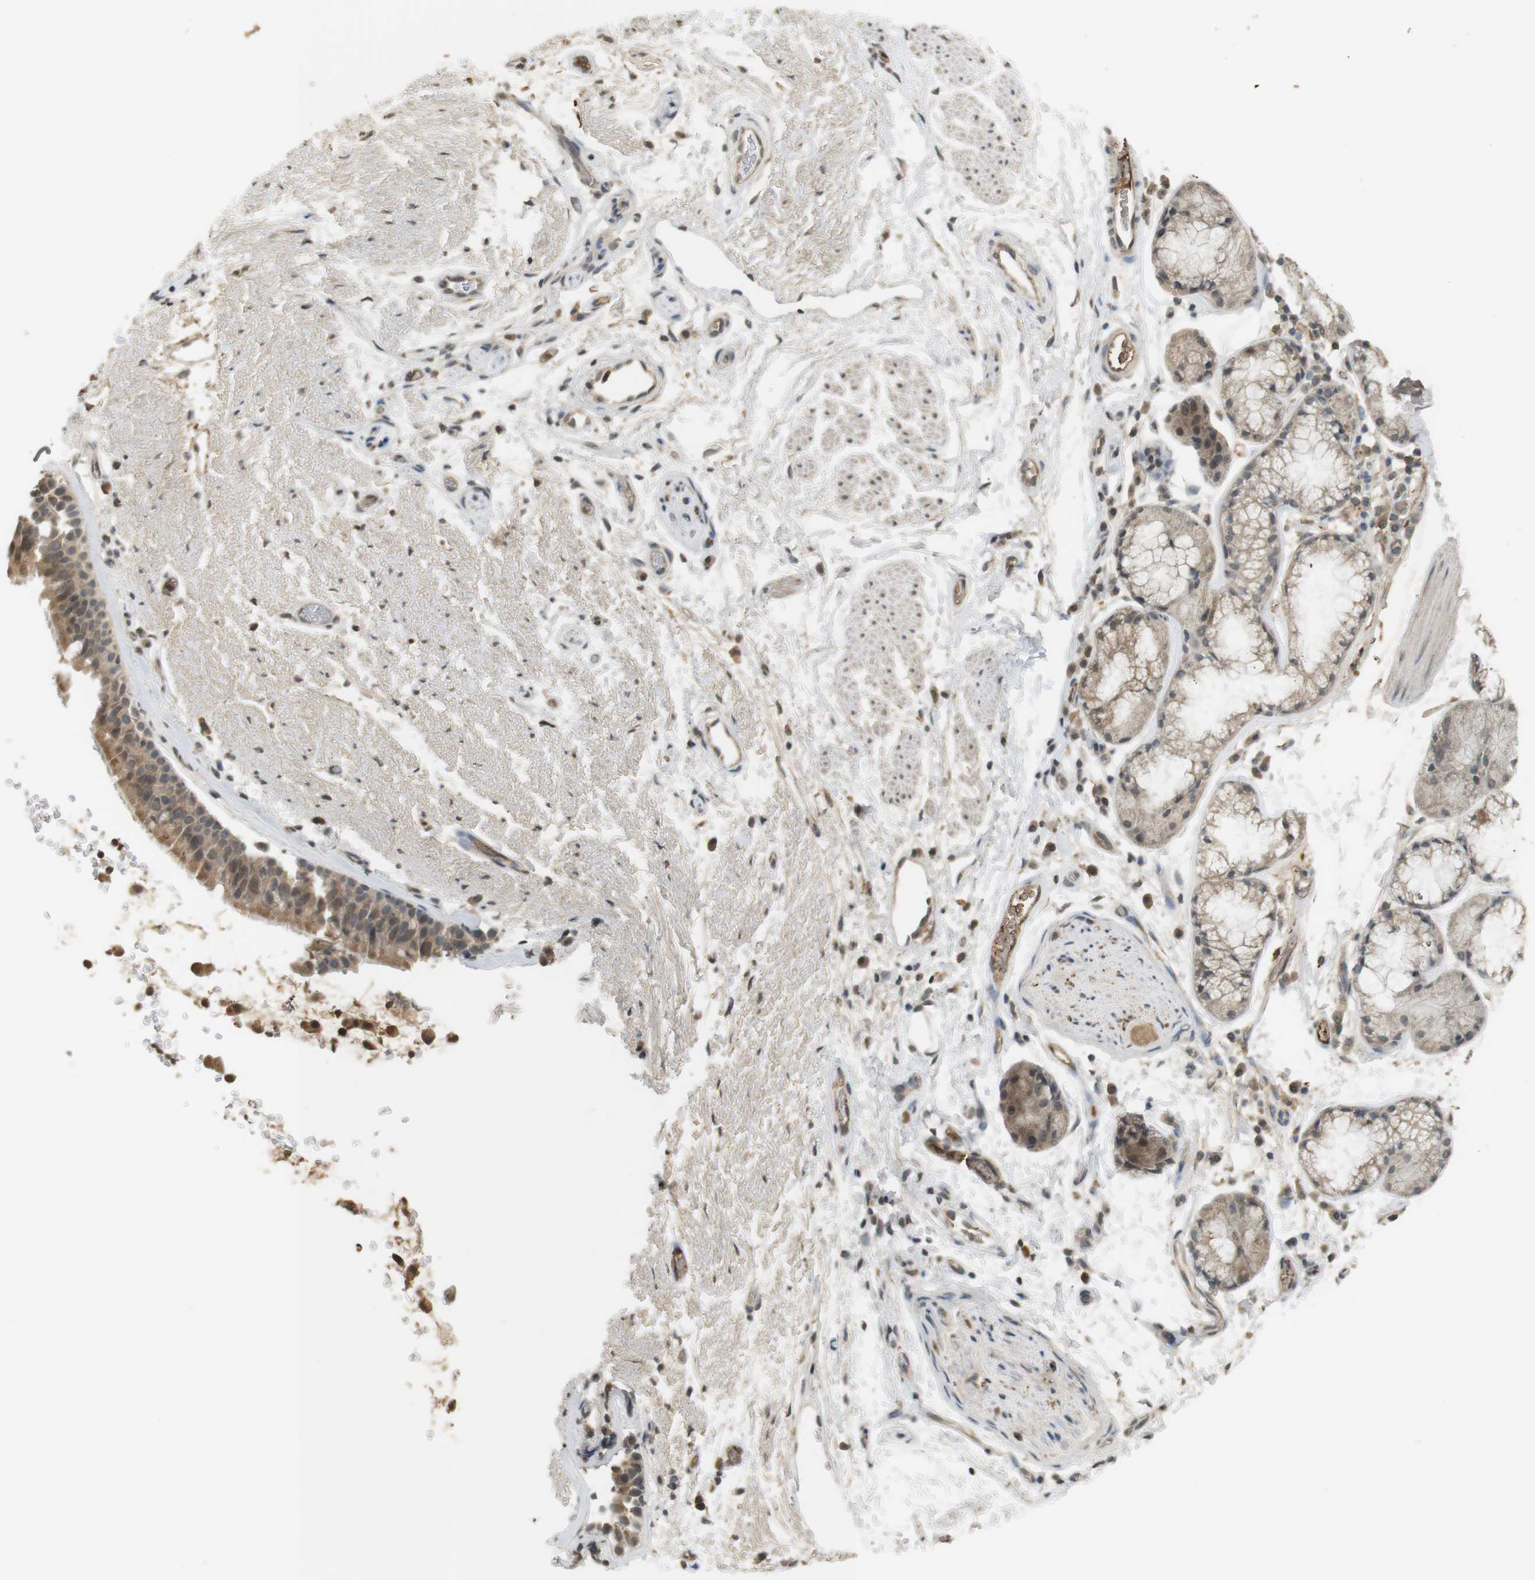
{"staining": {"intensity": "moderate", "quantity": ">75%", "location": "cytoplasmic/membranous,nuclear"}, "tissue": "bronchus", "cell_type": "Respiratory epithelial cells", "image_type": "normal", "snomed": [{"axis": "morphology", "description": "Normal tissue, NOS"}, {"axis": "topography", "description": "Bronchus"}], "caption": "Immunohistochemical staining of benign human bronchus shows moderate cytoplasmic/membranous,nuclear protein expression in about >75% of respiratory epithelial cells.", "gene": "SRR", "patient": {"sex": "female", "age": 54}}